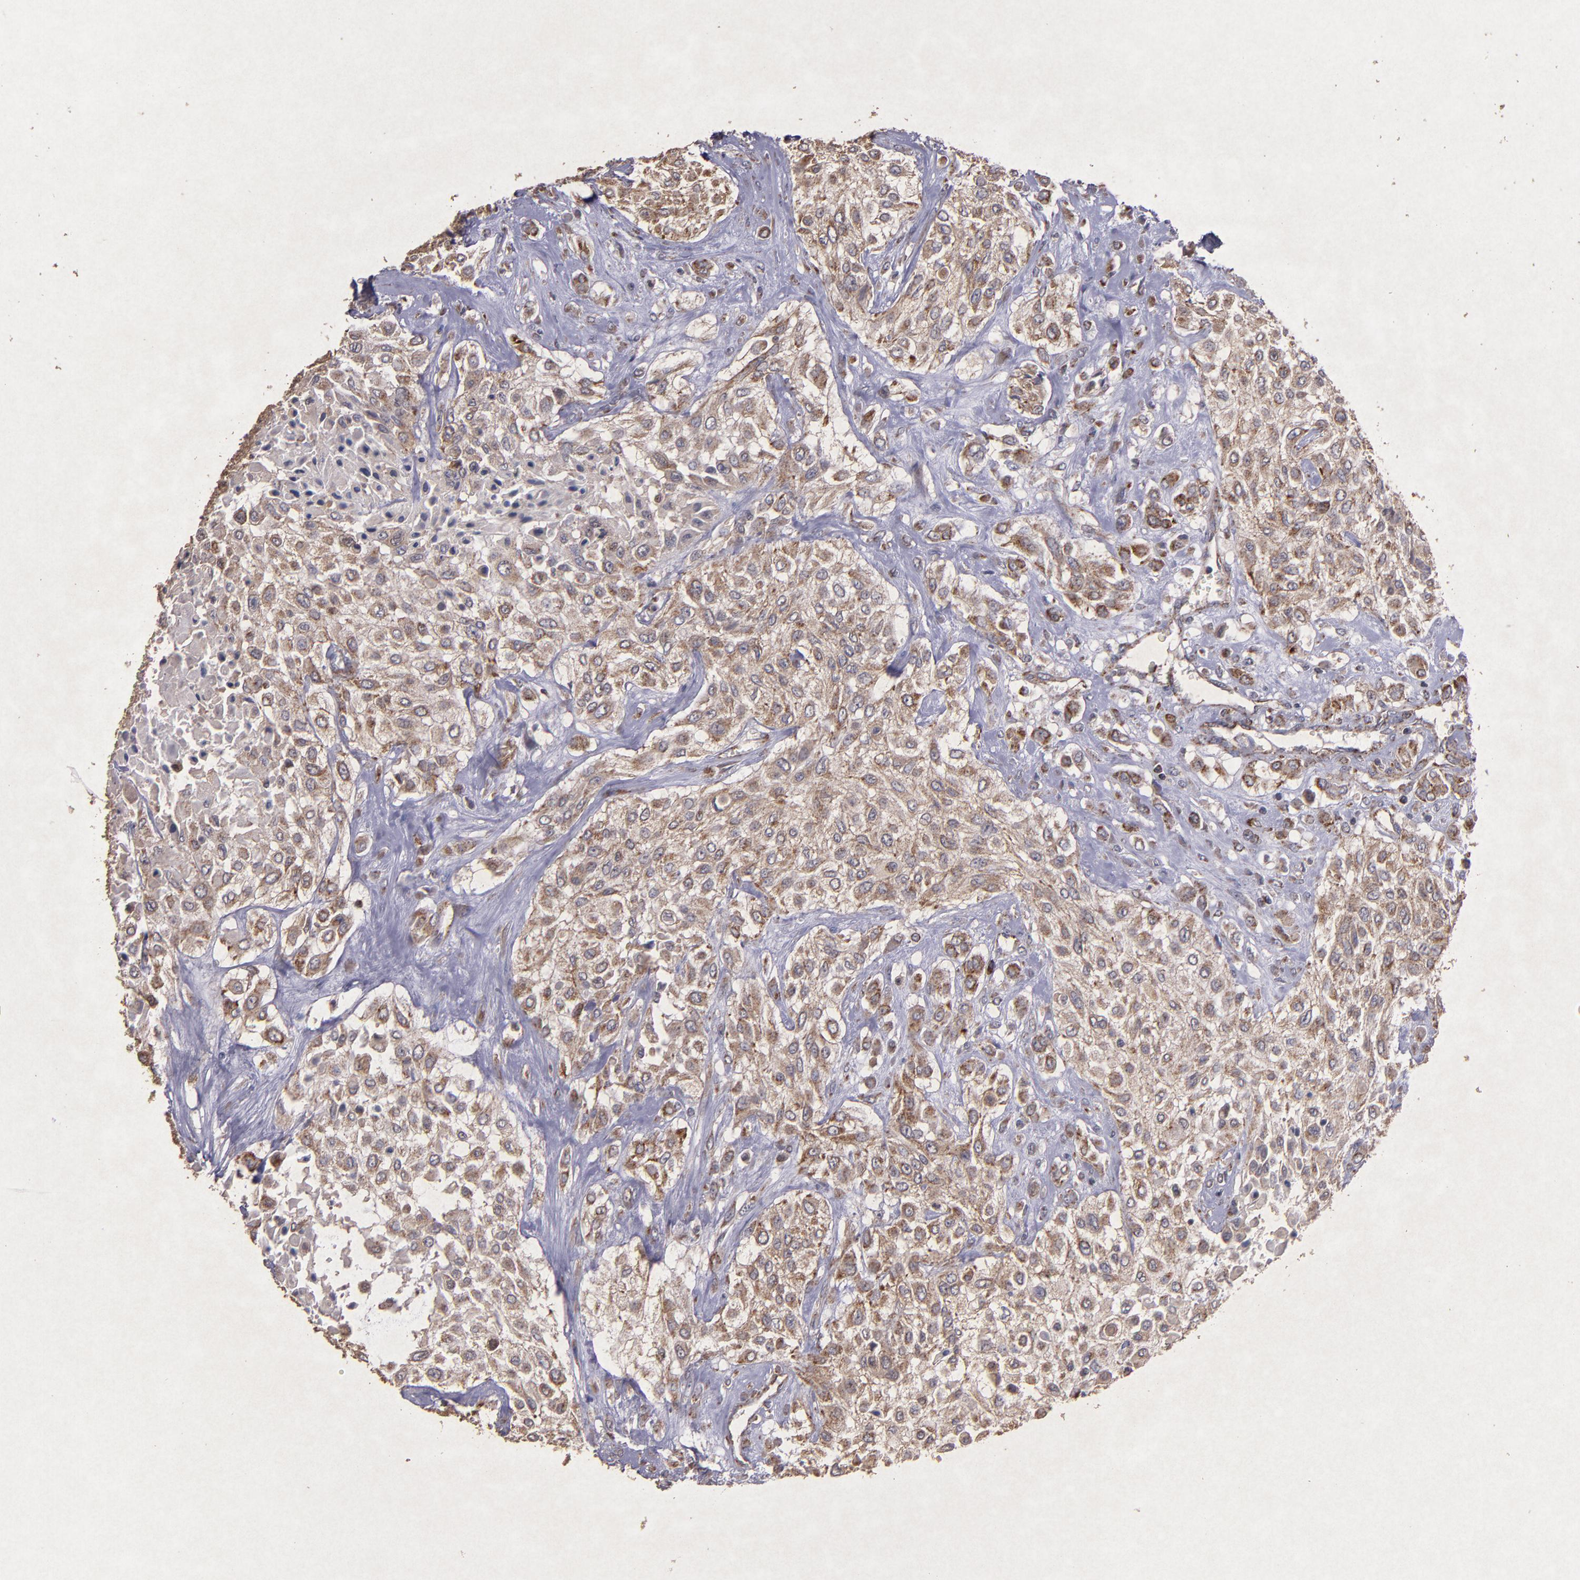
{"staining": {"intensity": "moderate", "quantity": ">75%", "location": "cytoplasmic/membranous"}, "tissue": "urothelial cancer", "cell_type": "Tumor cells", "image_type": "cancer", "snomed": [{"axis": "morphology", "description": "Urothelial carcinoma, High grade"}, {"axis": "topography", "description": "Urinary bladder"}], "caption": "Immunohistochemical staining of urothelial cancer shows moderate cytoplasmic/membranous protein staining in about >75% of tumor cells.", "gene": "TIMM9", "patient": {"sex": "male", "age": 57}}